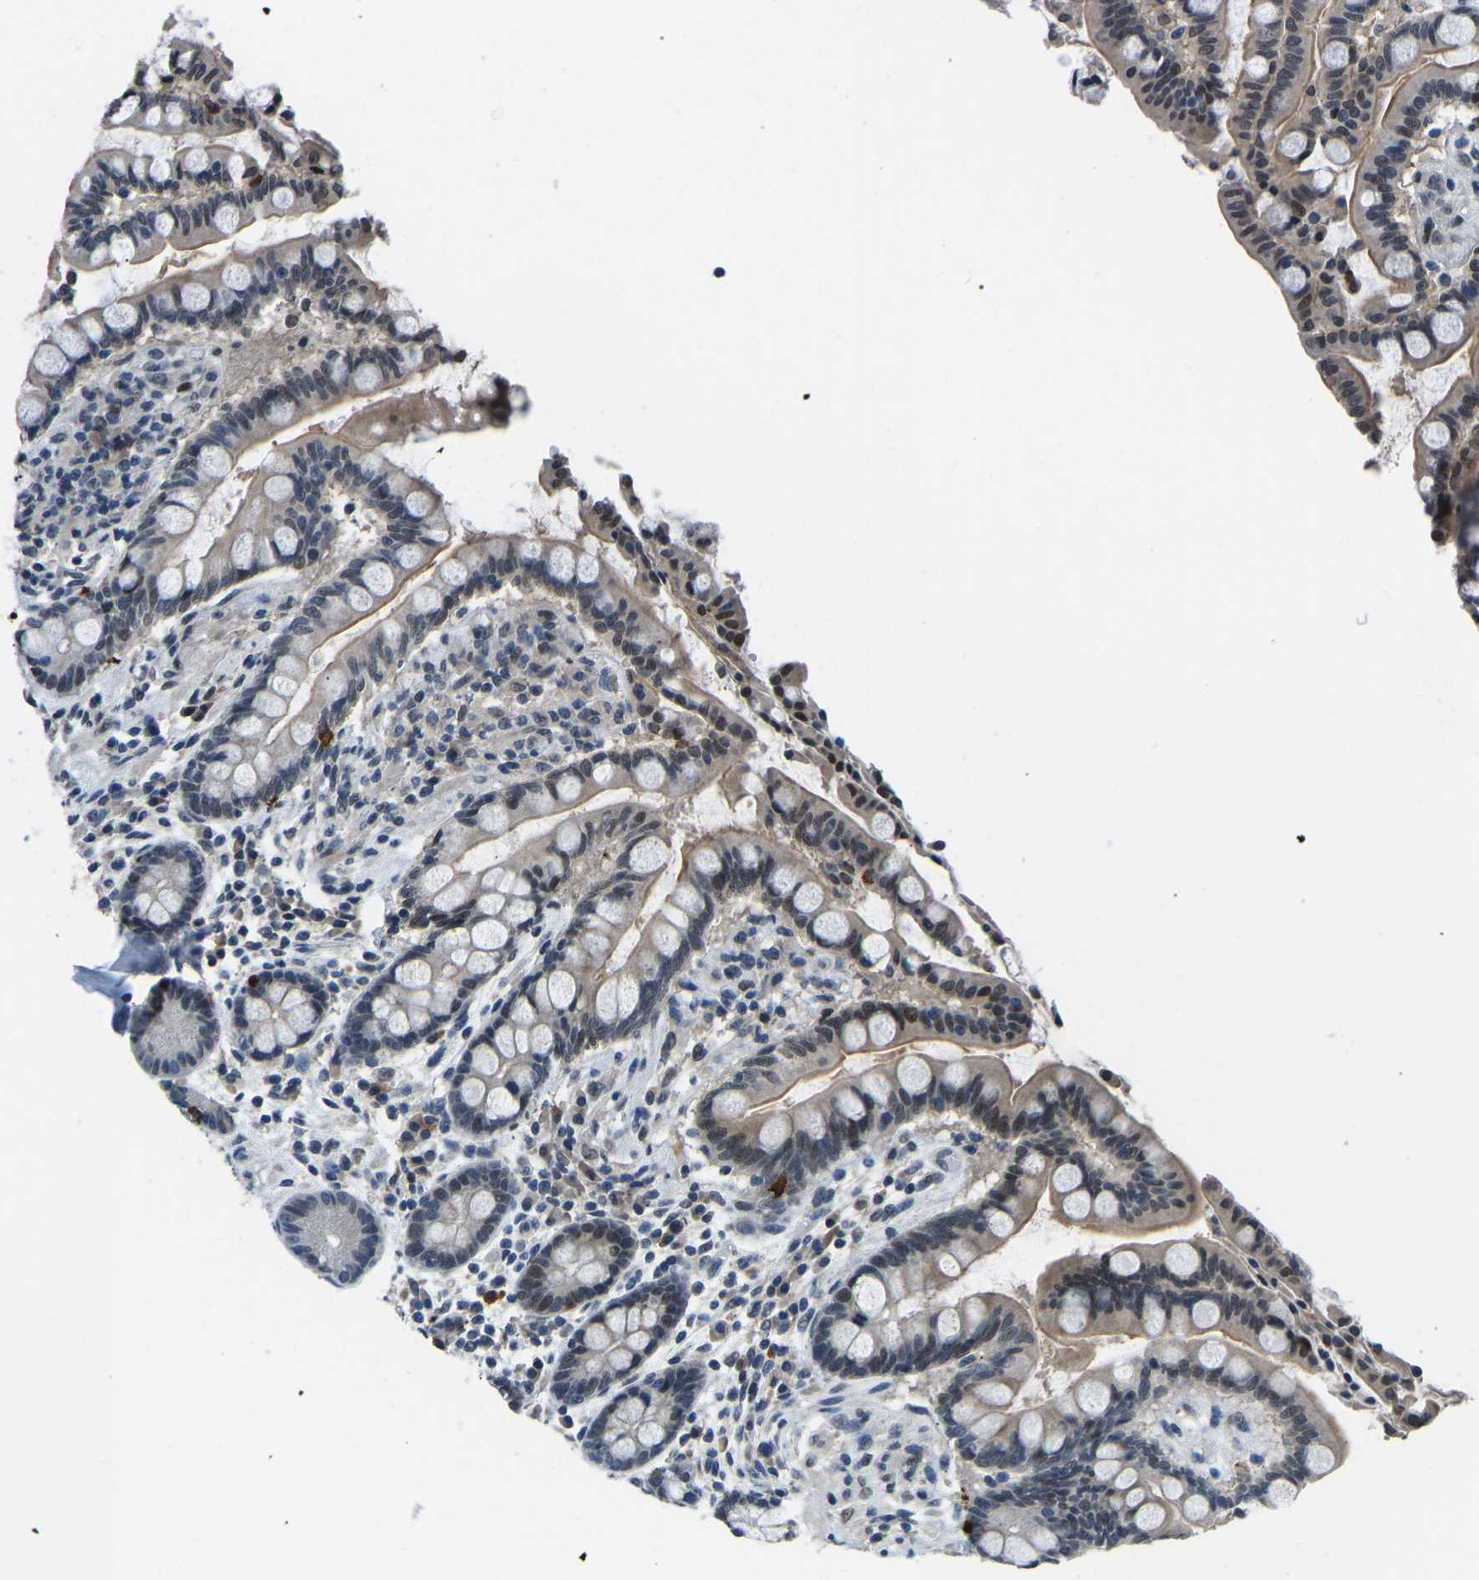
{"staining": {"intensity": "negative", "quantity": "none", "location": "none"}, "tissue": "colon", "cell_type": "Endothelial cells", "image_type": "normal", "snomed": [{"axis": "morphology", "description": "Normal tissue, NOS"}, {"axis": "topography", "description": "Colon"}], "caption": "The image exhibits no staining of endothelial cells in unremarkable colon. Brightfield microscopy of IHC stained with DAB (3,3'-diaminobenzidine) (brown) and hematoxylin (blue), captured at high magnification.", "gene": "FOS", "patient": {"sex": "male", "age": 73}}